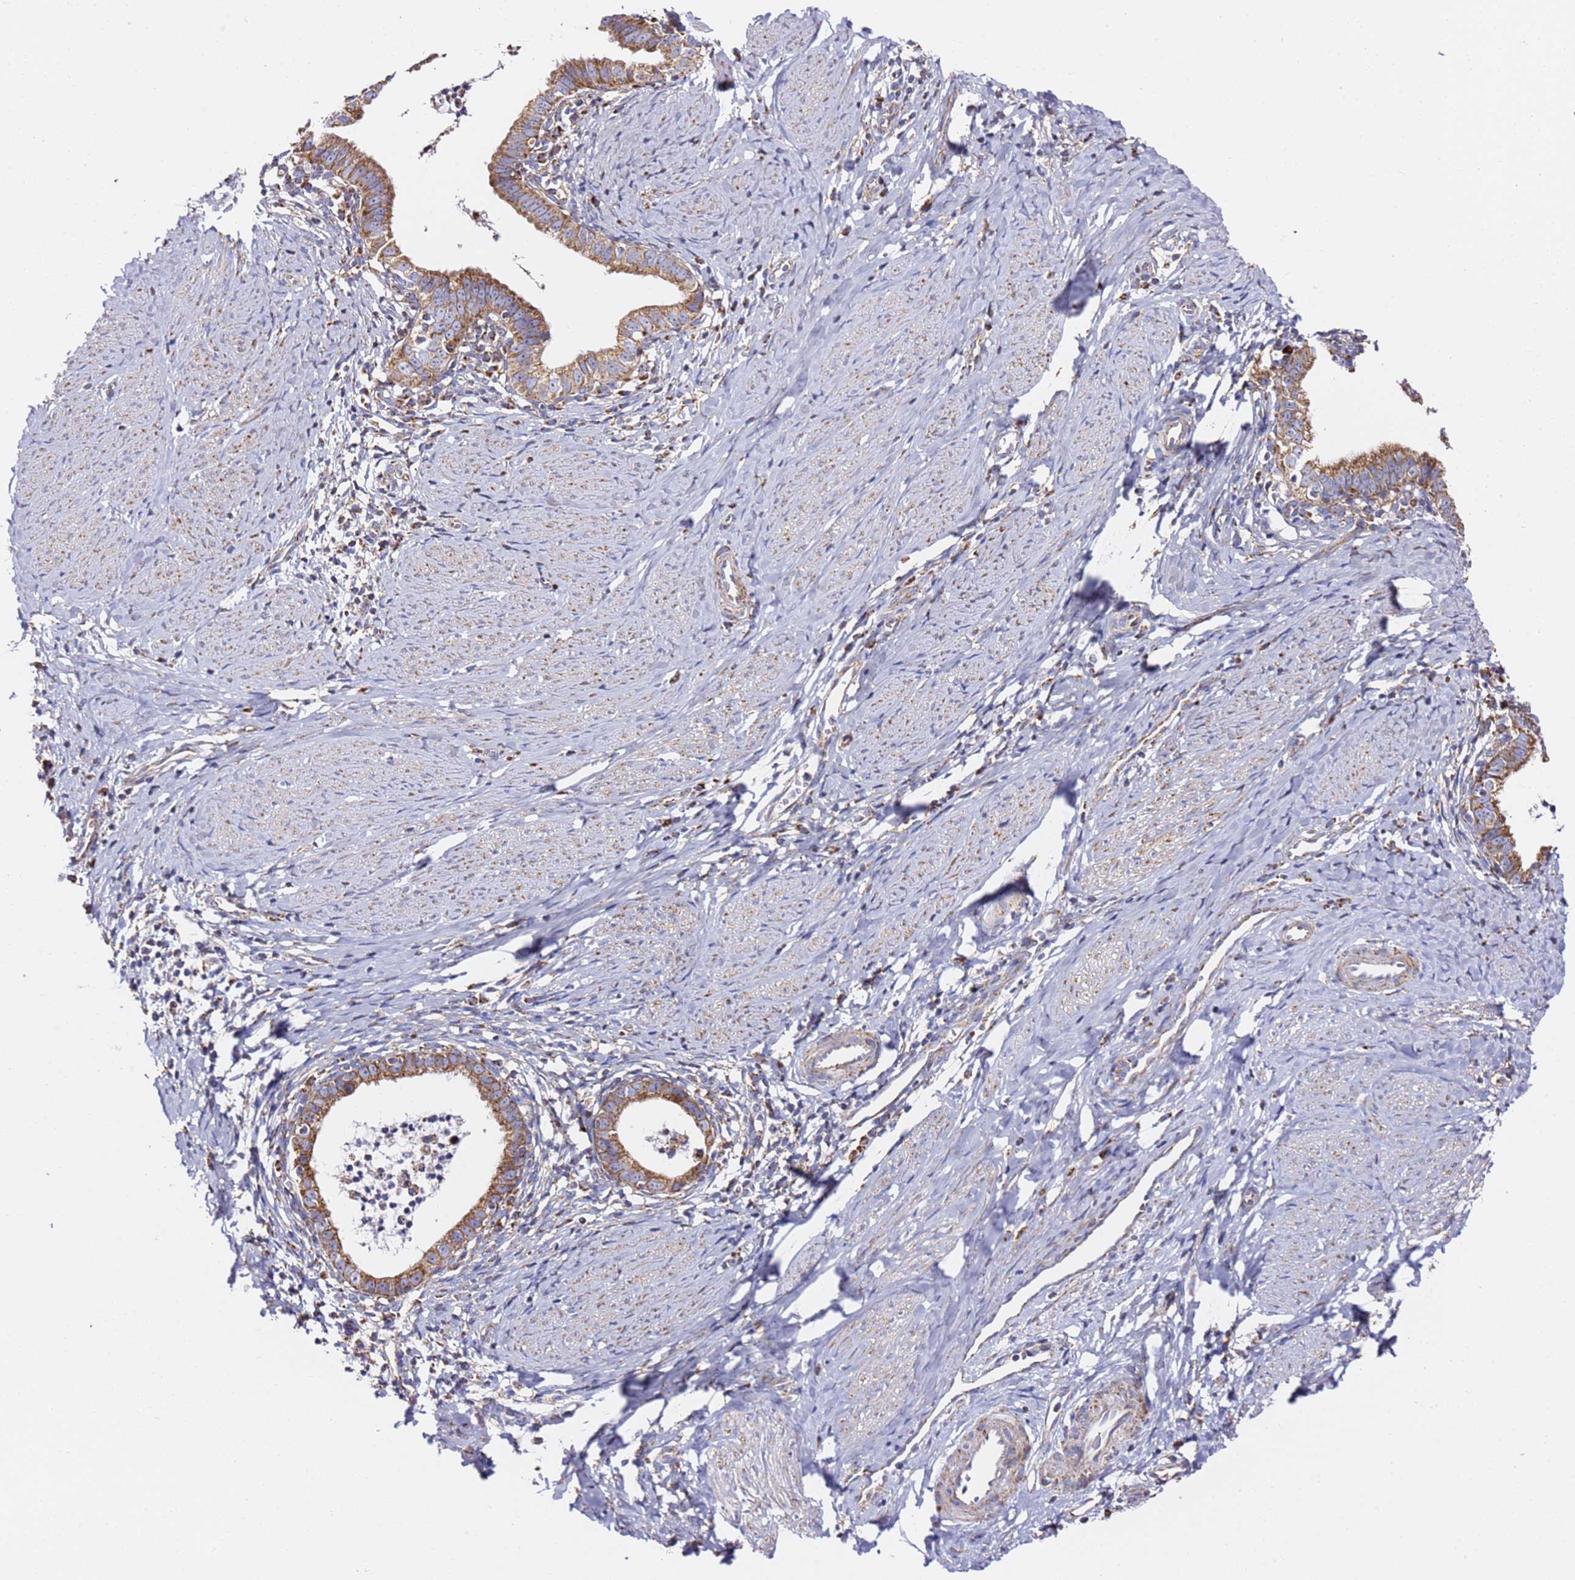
{"staining": {"intensity": "moderate", "quantity": ">75%", "location": "cytoplasmic/membranous"}, "tissue": "cervical cancer", "cell_type": "Tumor cells", "image_type": "cancer", "snomed": [{"axis": "morphology", "description": "Adenocarcinoma, NOS"}, {"axis": "topography", "description": "Cervix"}], "caption": "Tumor cells reveal medium levels of moderate cytoplasmic/membranous staining in about >75% of cells in adenocarcinoma (cervical).", "gene": "NDUFA3", "patient": {"sex": "female", "age": 36}}